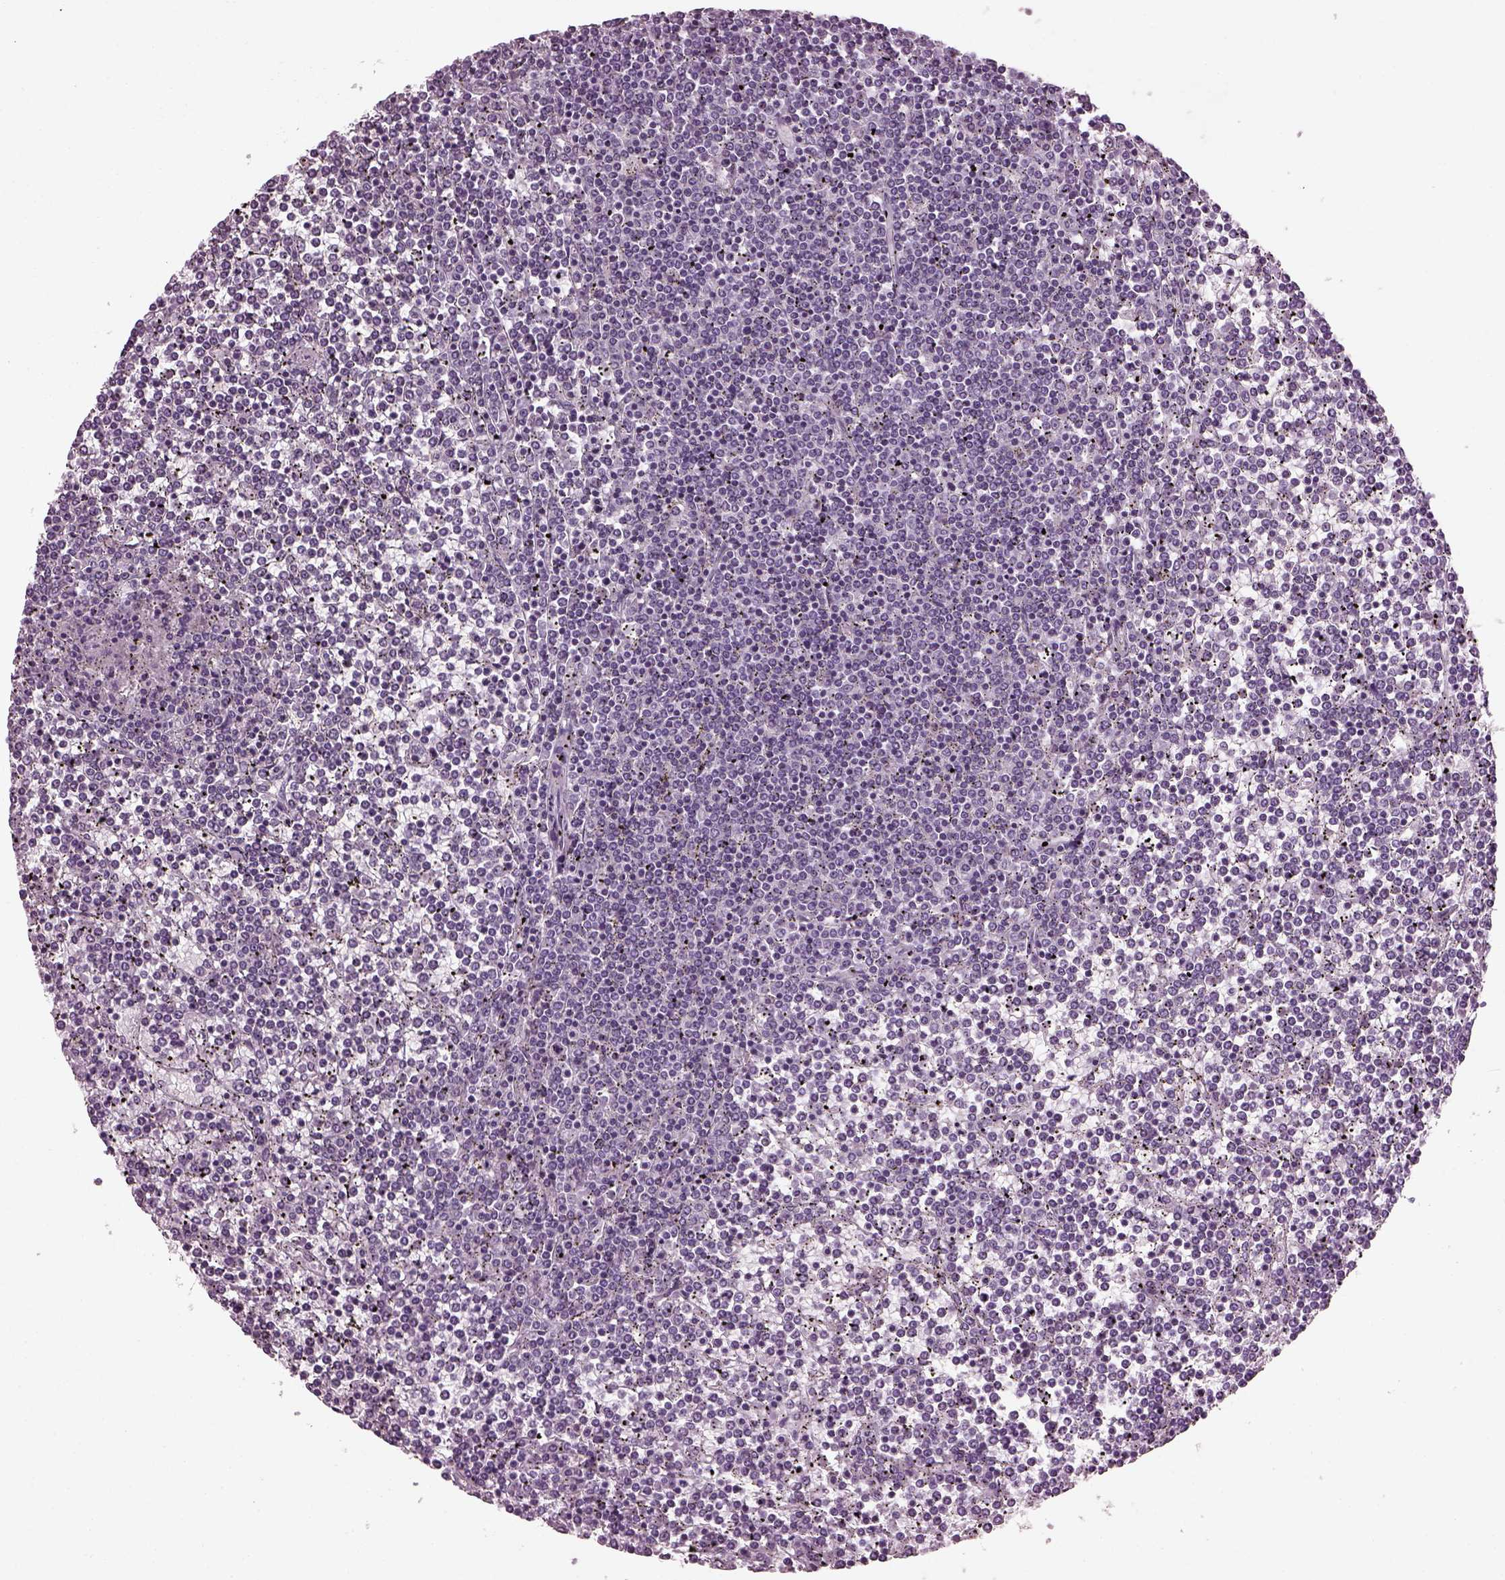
{"staining": {"intensity": "negative", "quantity": "none", "location": "none"}, "tissue": "lymphoma", "cell_type": "Tumor cells", "image_type": "cancer", "snomed": [{"axis": "morphology", "description": "Malignant lymphoma, non-Hodgkin's type, Low grade"}, {"axis": "topography", "description": "Spleen"}], "caption": "This is an immunohistochemistry (IHC) histopathology image of human low-grade malignant lymphoma, non-Hodgkin's type. There is no staining in tumor cells.", "gene": "ADGRG2", "patient": {"sex": "female", "age": 19}}